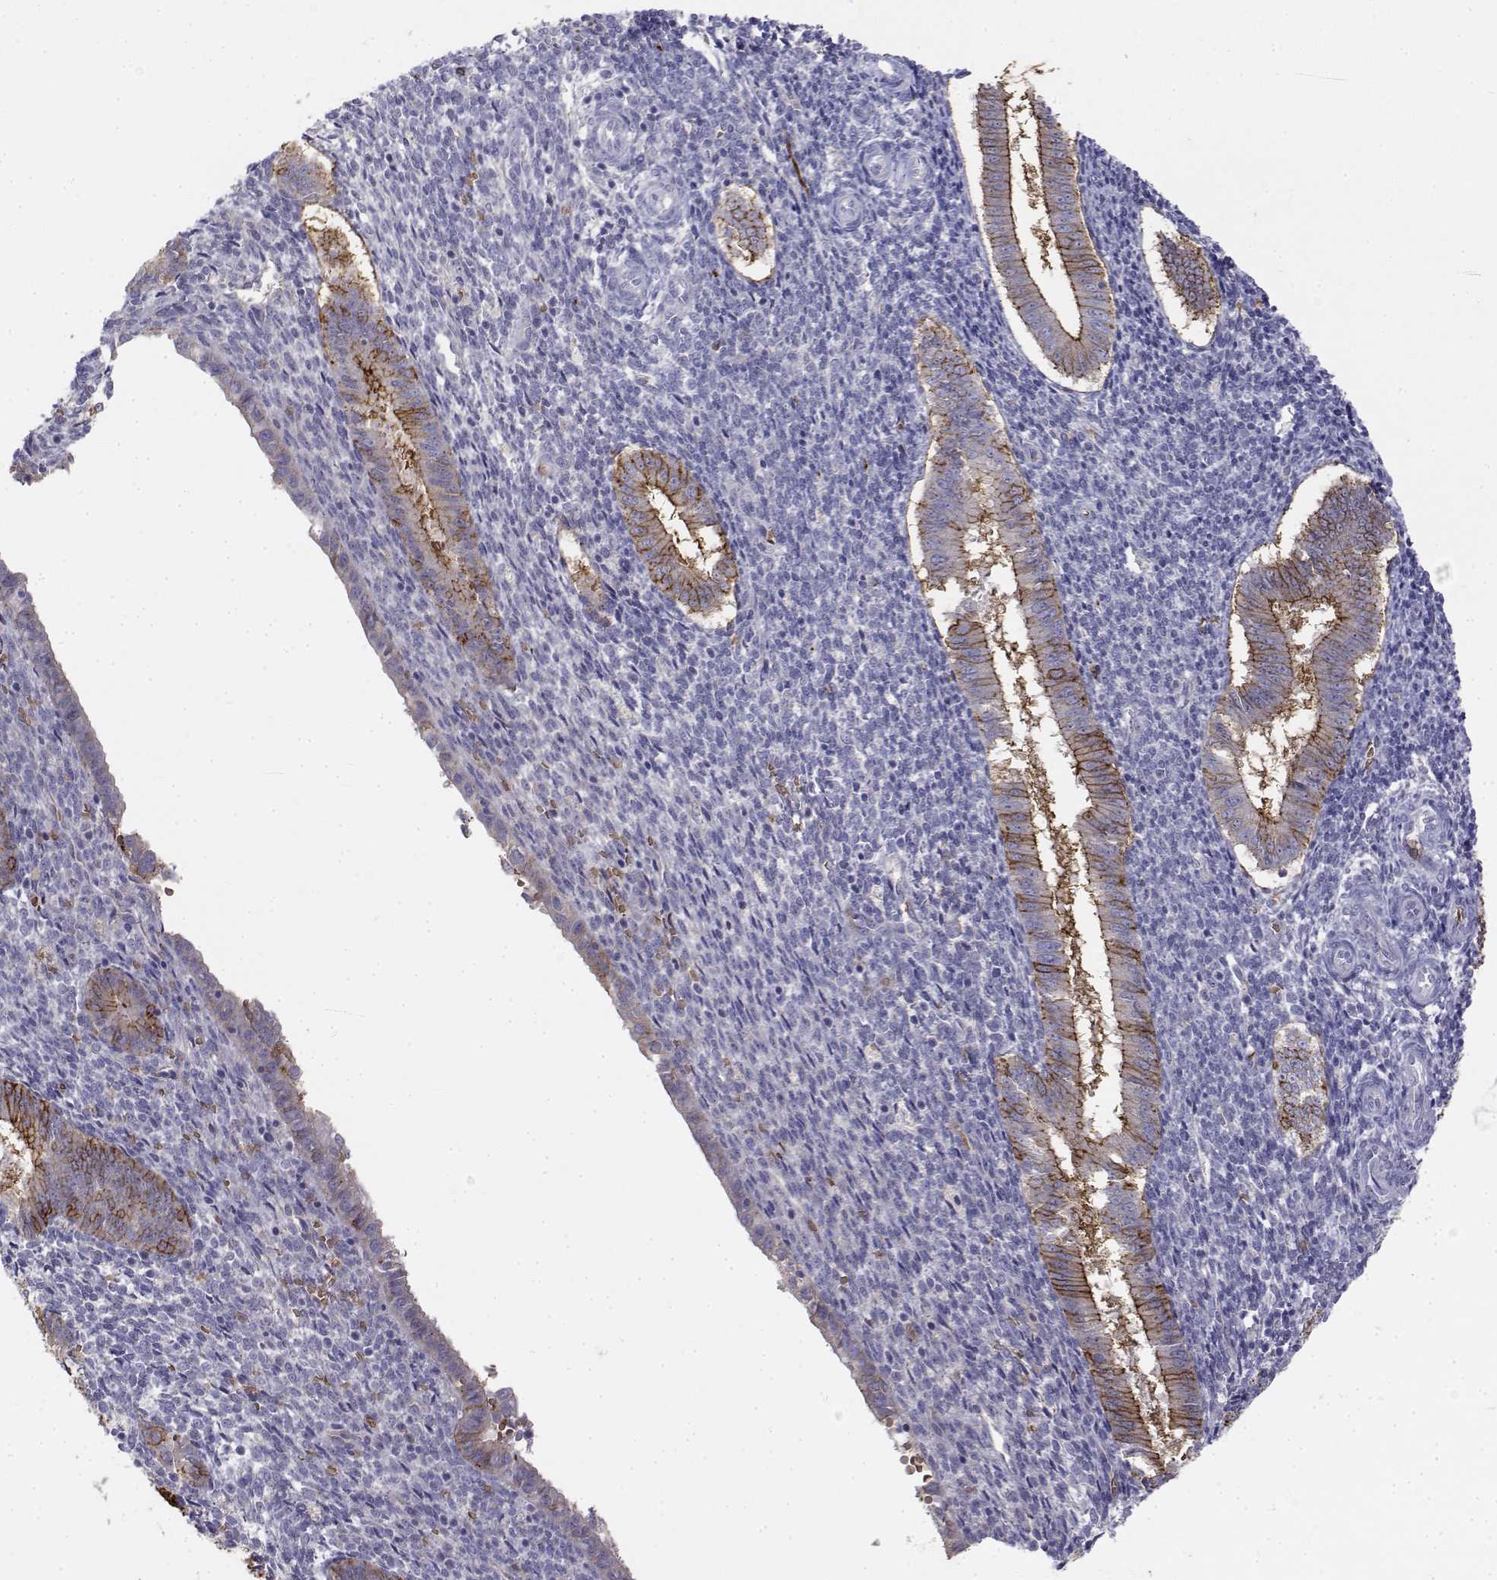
{"staining": {"intensity": "negative", "quantity": "none", "location": "none"}, "tissue": "endometrium", "cell_type": "Cells in endometrial stroma", "image_type": "normal", "snomed": [{"axis": "morphology", "description": "Normal tissue, NOS"}, {"axis": "topography", "description": "Endometrium"}], "caption": "A high-resolution micrograph shows immunohistochemistry staining of benign endometrium, which reveals no significant positivity in cells in endometrial stroma.", "gene": "CADM1", "patient": {"sex": "female", "age": 25}}